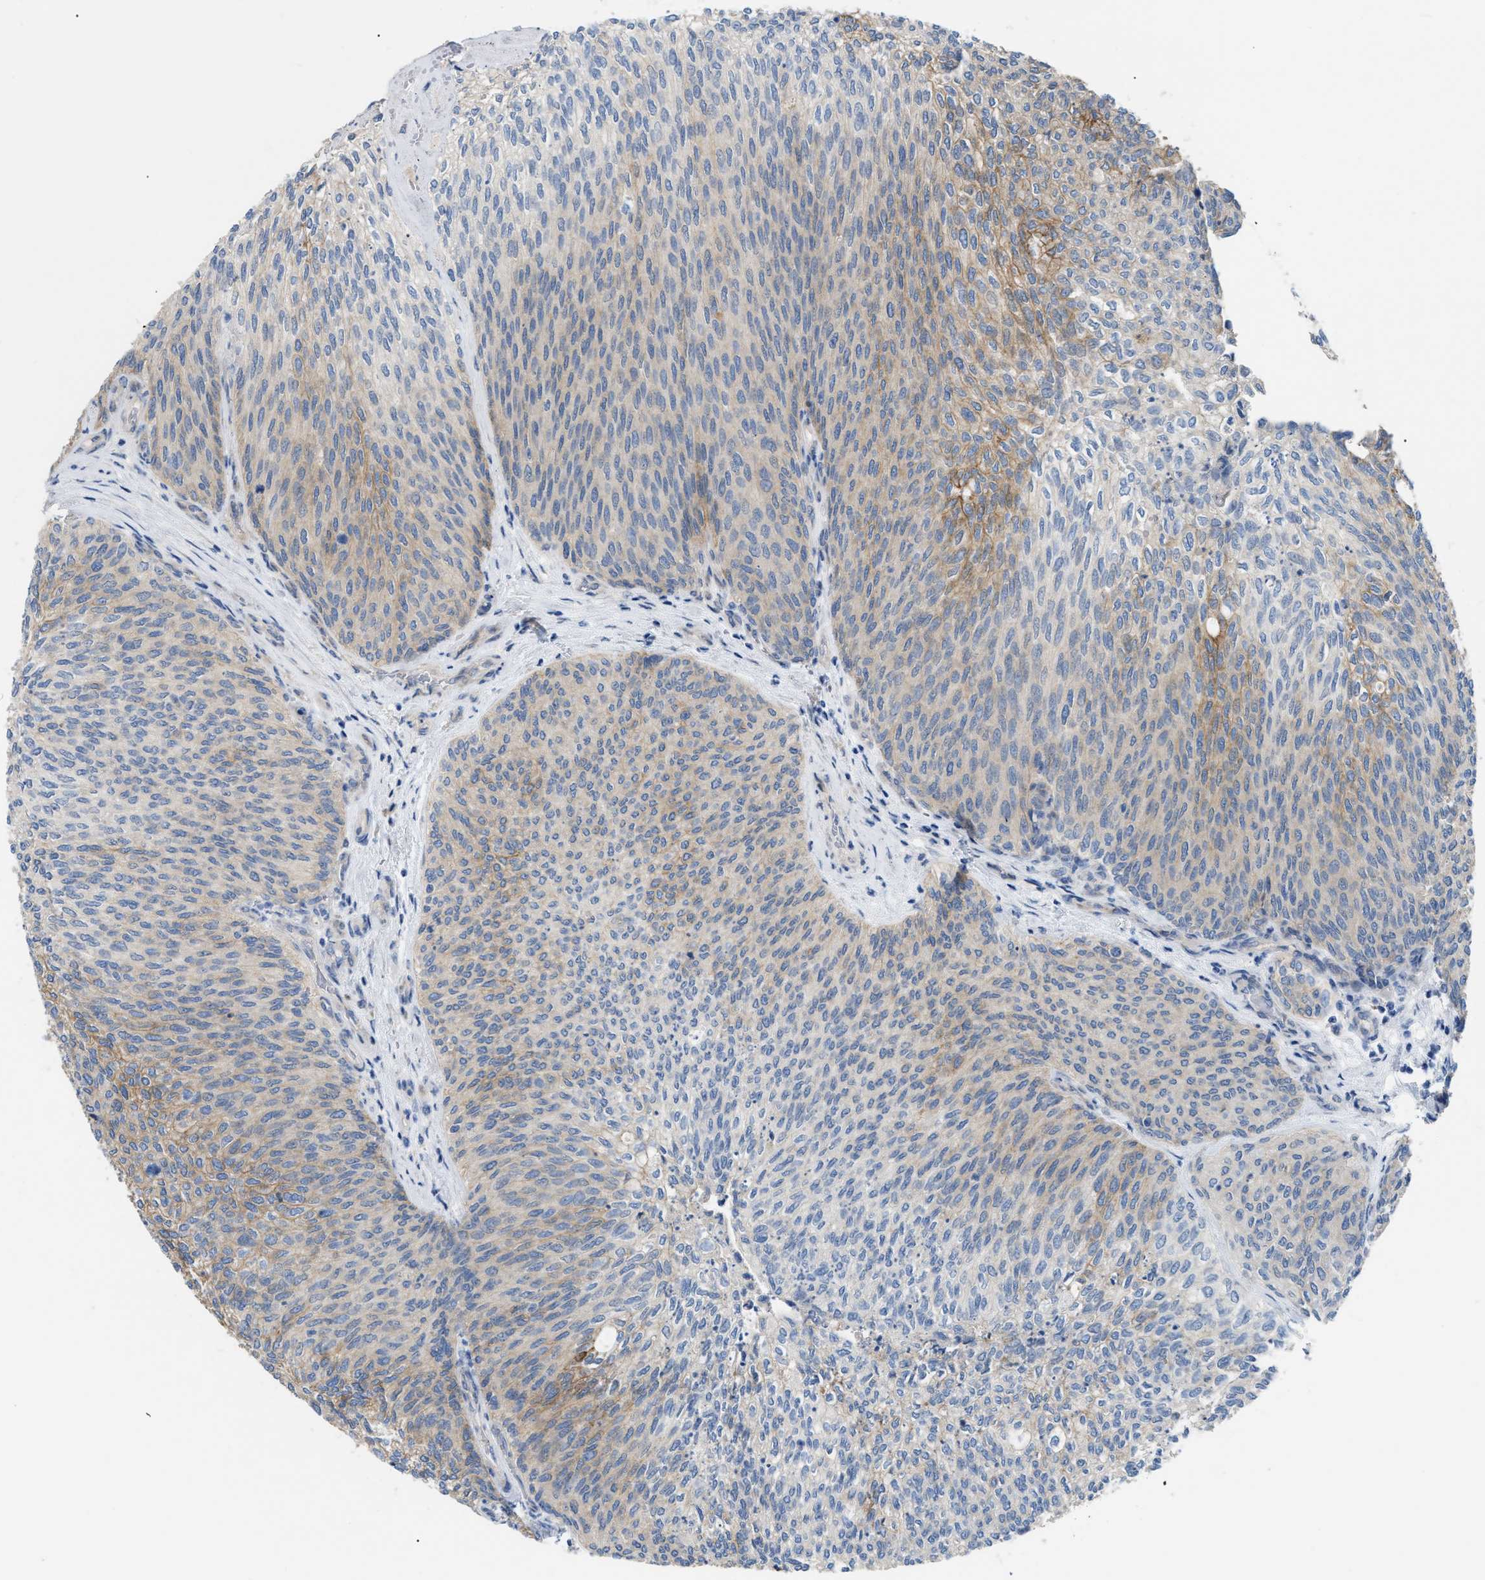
{"staining": {"intensity": "moderate", "quantity": "<25%", "location": "cytoplasmic/membranous"}, "tissue": "urothelial cancer", "cell_type": "Tumor cells", "image_type": "cancer", "snomed": [{"axis": "morphology", "description": "Urothelial carcinoma, Low grade"}, {"axis": "topography", "description": "Urinary bladder"}], "caption": "Urothelial cancer stained for a protein (brown) exhibits moderate cytoplasmic/membranous positive expression in approximately <25% of tumor cells.", "gene": "DHX58", "patient": {"sex": "female", "age": 79}}